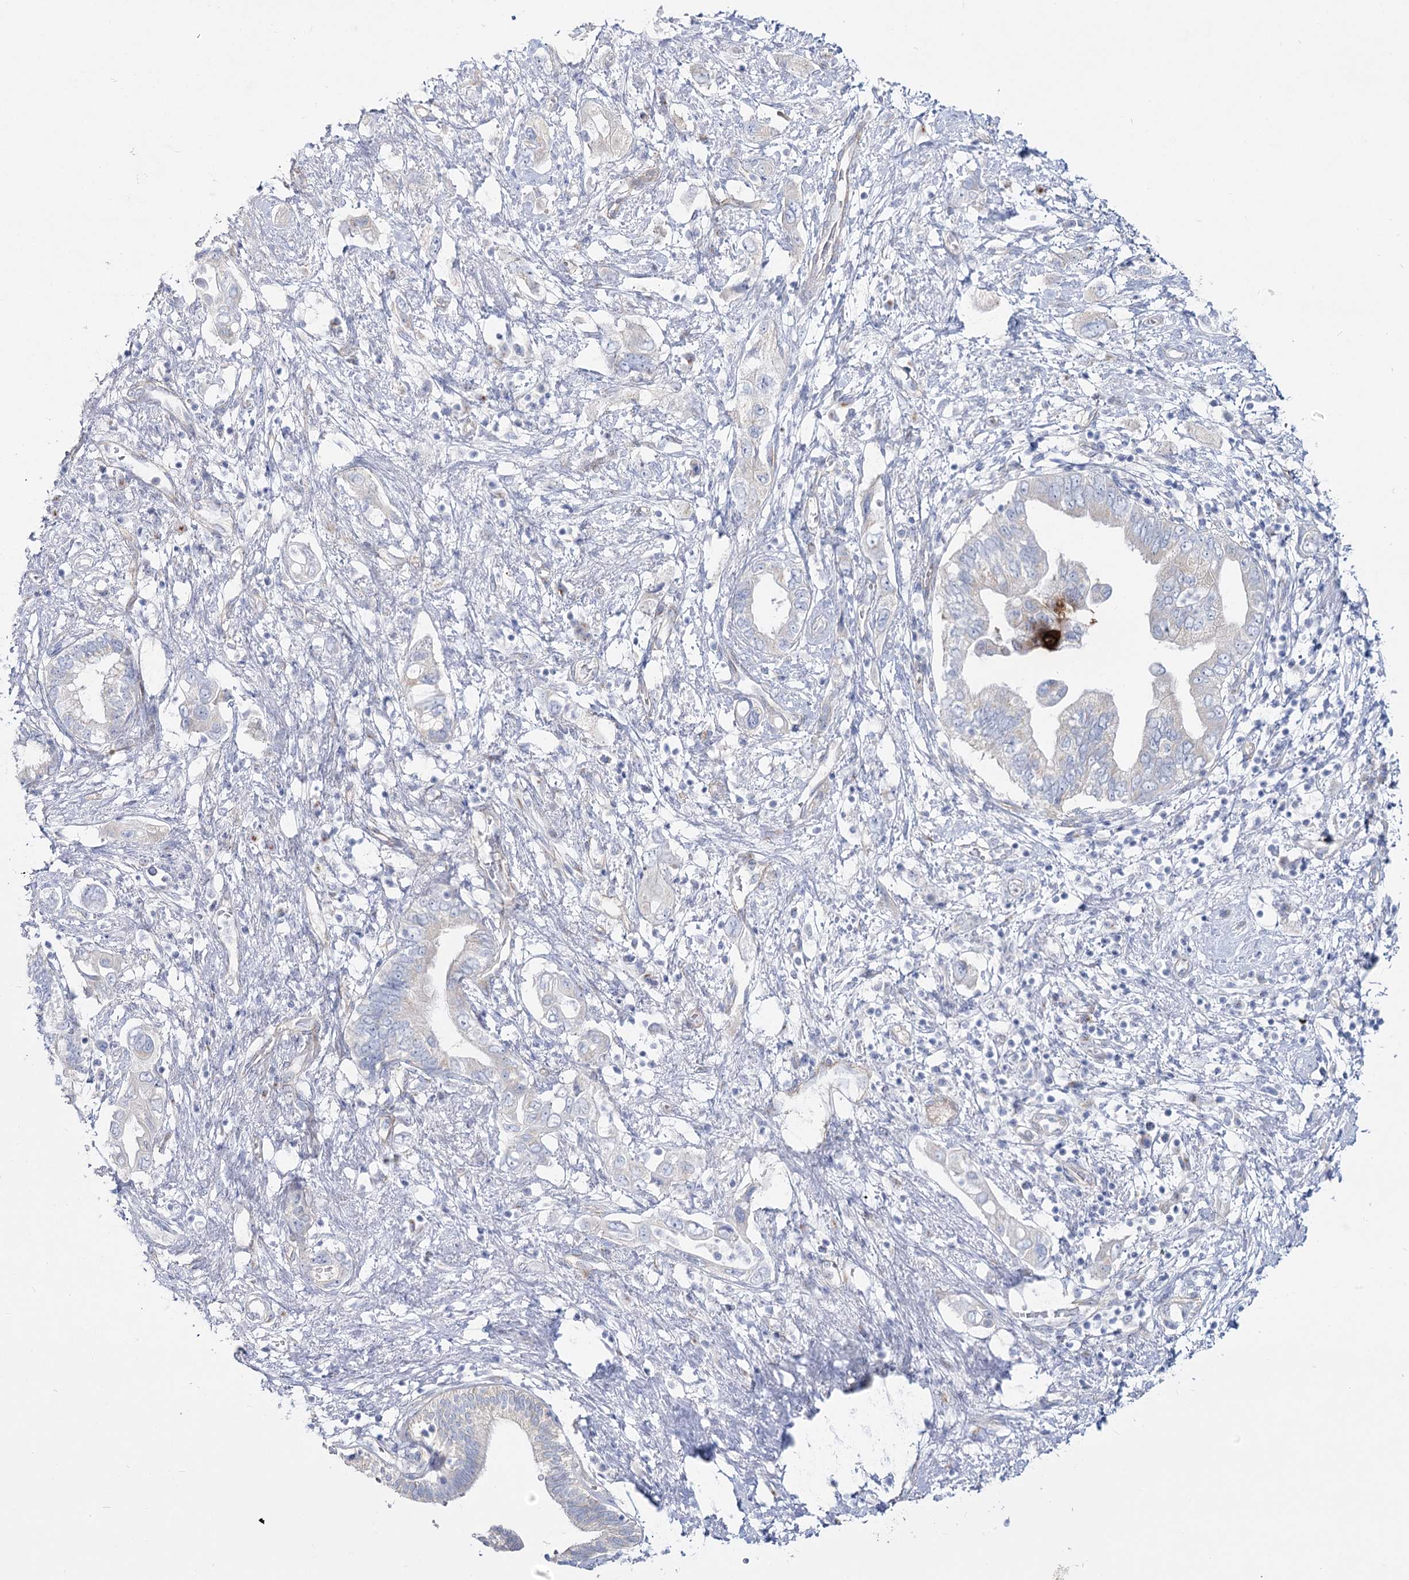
{"staining": {"intensity": "negative", "quantity": "none", "location": "none"}, "tissue": "pancreatic cancer", "cell_type": "Tumor cells", "image_type": "cancer", "snomed": [{"axis": "morphology", "description": "Adenocarcinoma, NOS"}, {"axis": "topography", "description": "Pancreas"}], "caption": "Pancreatic cancer (adenocarcinoma) was stained to show a protein in brown. There is no significant staining in tumor cells.", "gene": "SUOX", "patient": {"sex": "female", "age": 73}}